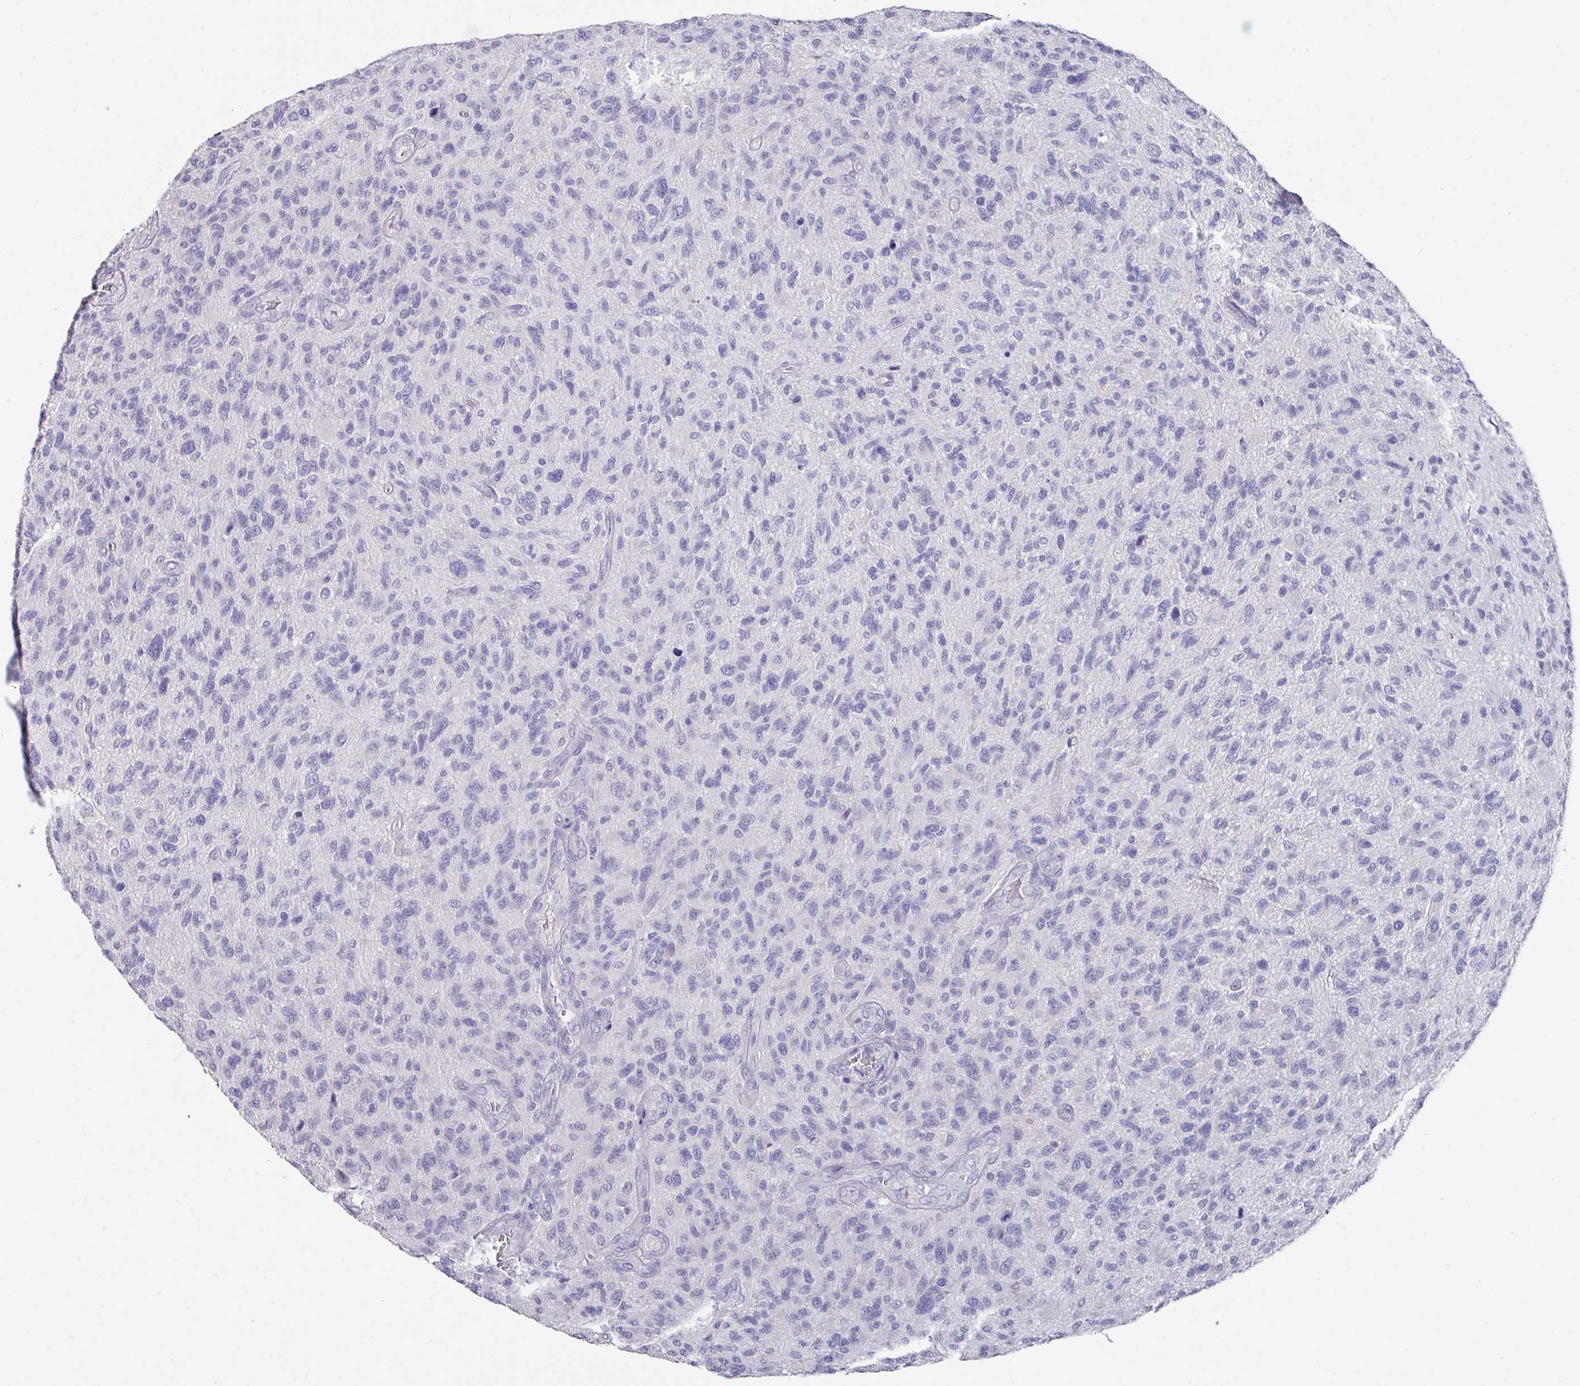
{"staining": {"intensity": "negative", "quantity": "none", "location": "none"}, "tissue": "glioma", "cell_type": "Tumor cells", "image_type": "cancer", "snomed": [{"axis": "morphology", "description": "Glioma, malignant, High grade"}, {"axis": "topography", "description": "Brain"}], "caption": "Immunohistochemical staining of human malignant high-grade glioma shows no significant staining in tumor cells.", "gene": "DAZL", "patient": {"sex": "male", "age": 47}}